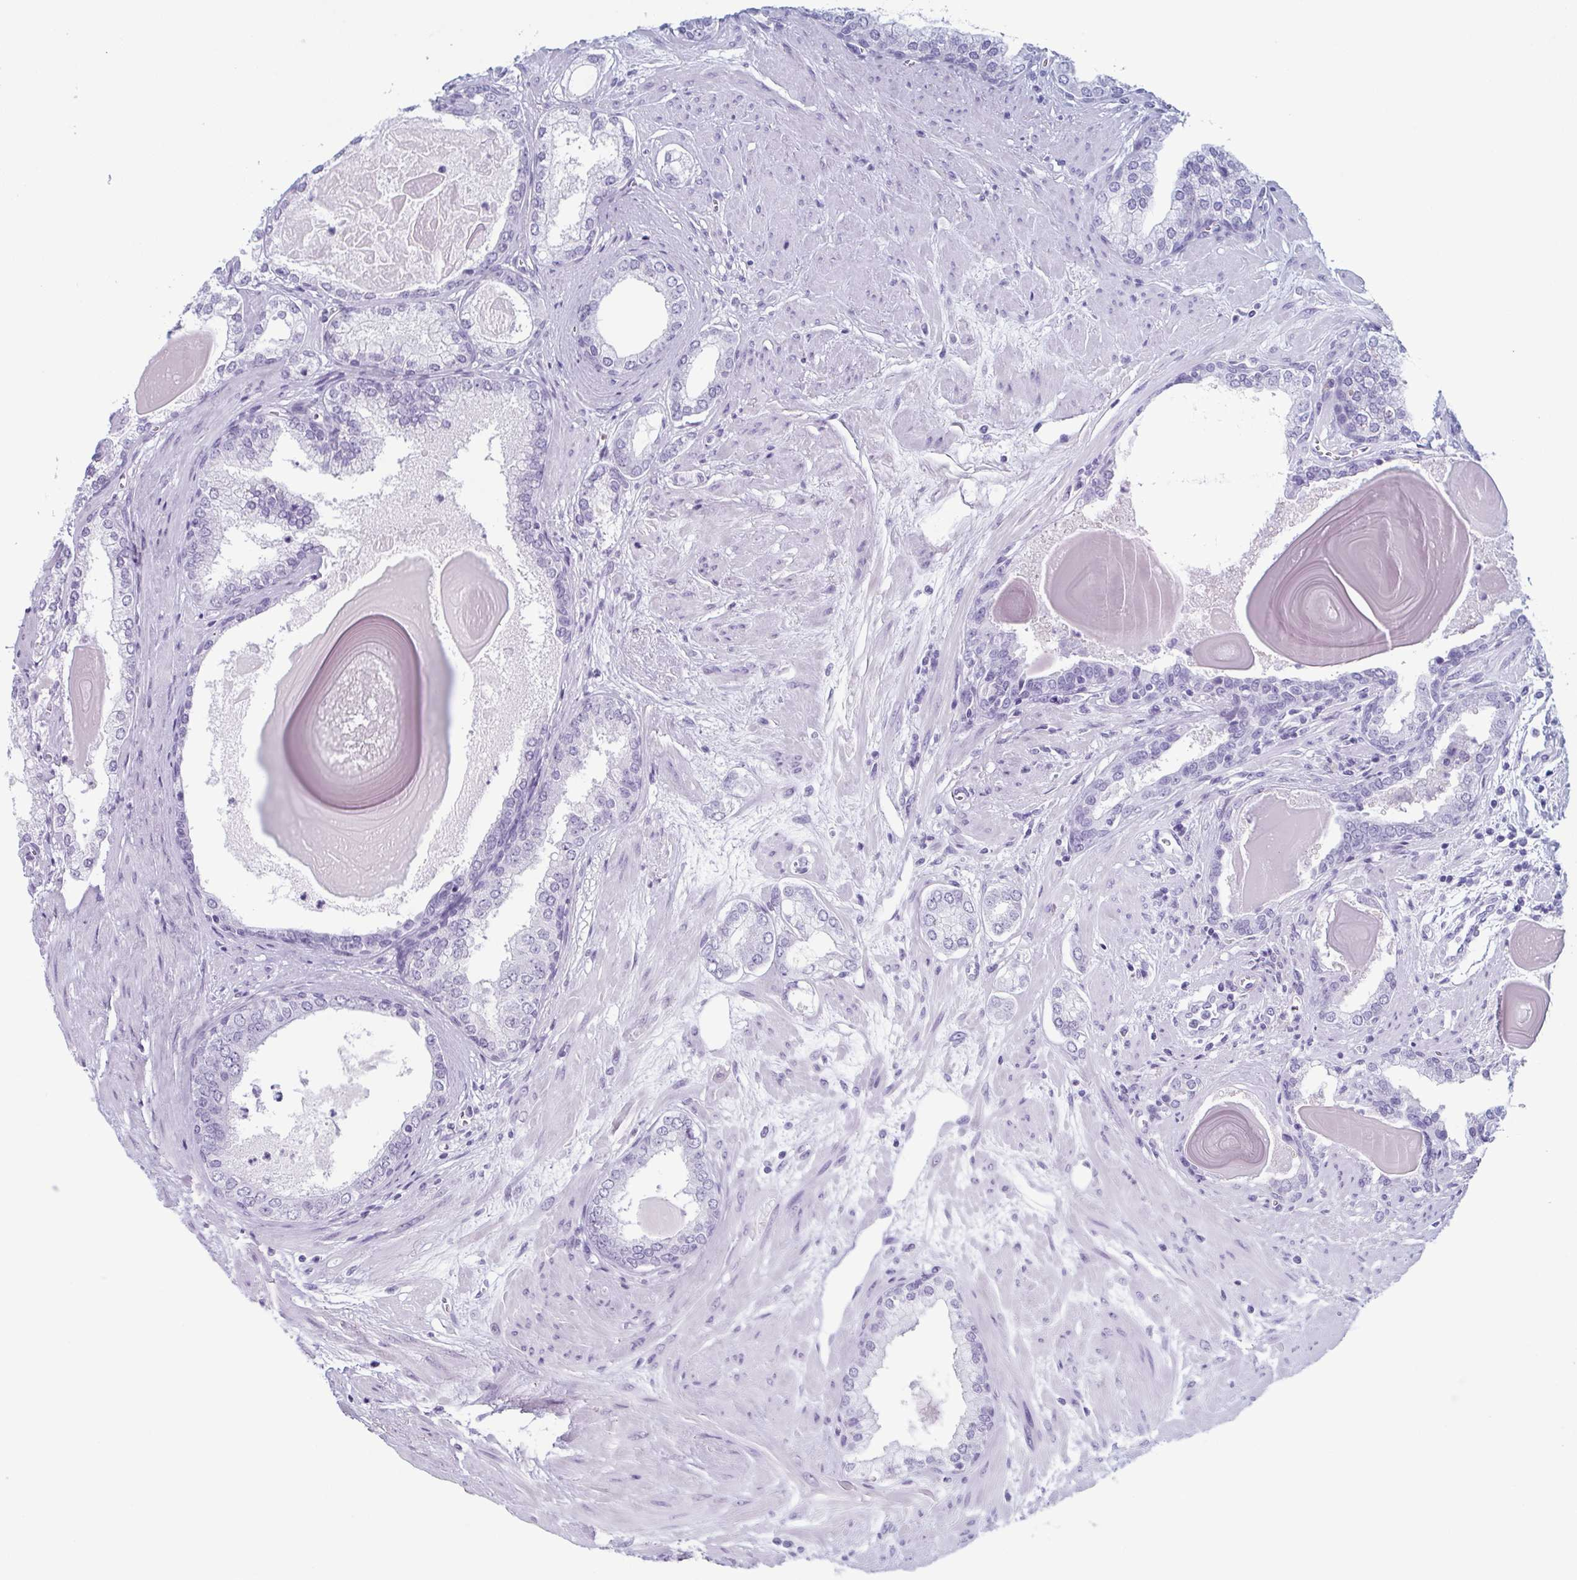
{"staining": {"intensity": "negative", "quantity": "none", "location": "none"}, "tissue": "prostate cancer", "cell_type": "Tumor cells", "image_type": "cancer", "snomed": [{"axis": "morphology", "description": "Adenocarcinoma, Low grade"}, {"axis": "topography", "description": "Prostate"}], "caption": "Immunohistochemistry of adenocarcinoma (low-grade) (prostate) displays no positivity in tumor cells.", "gene": "ENKUR", "patient": {"sex": "male", "age": 64}}